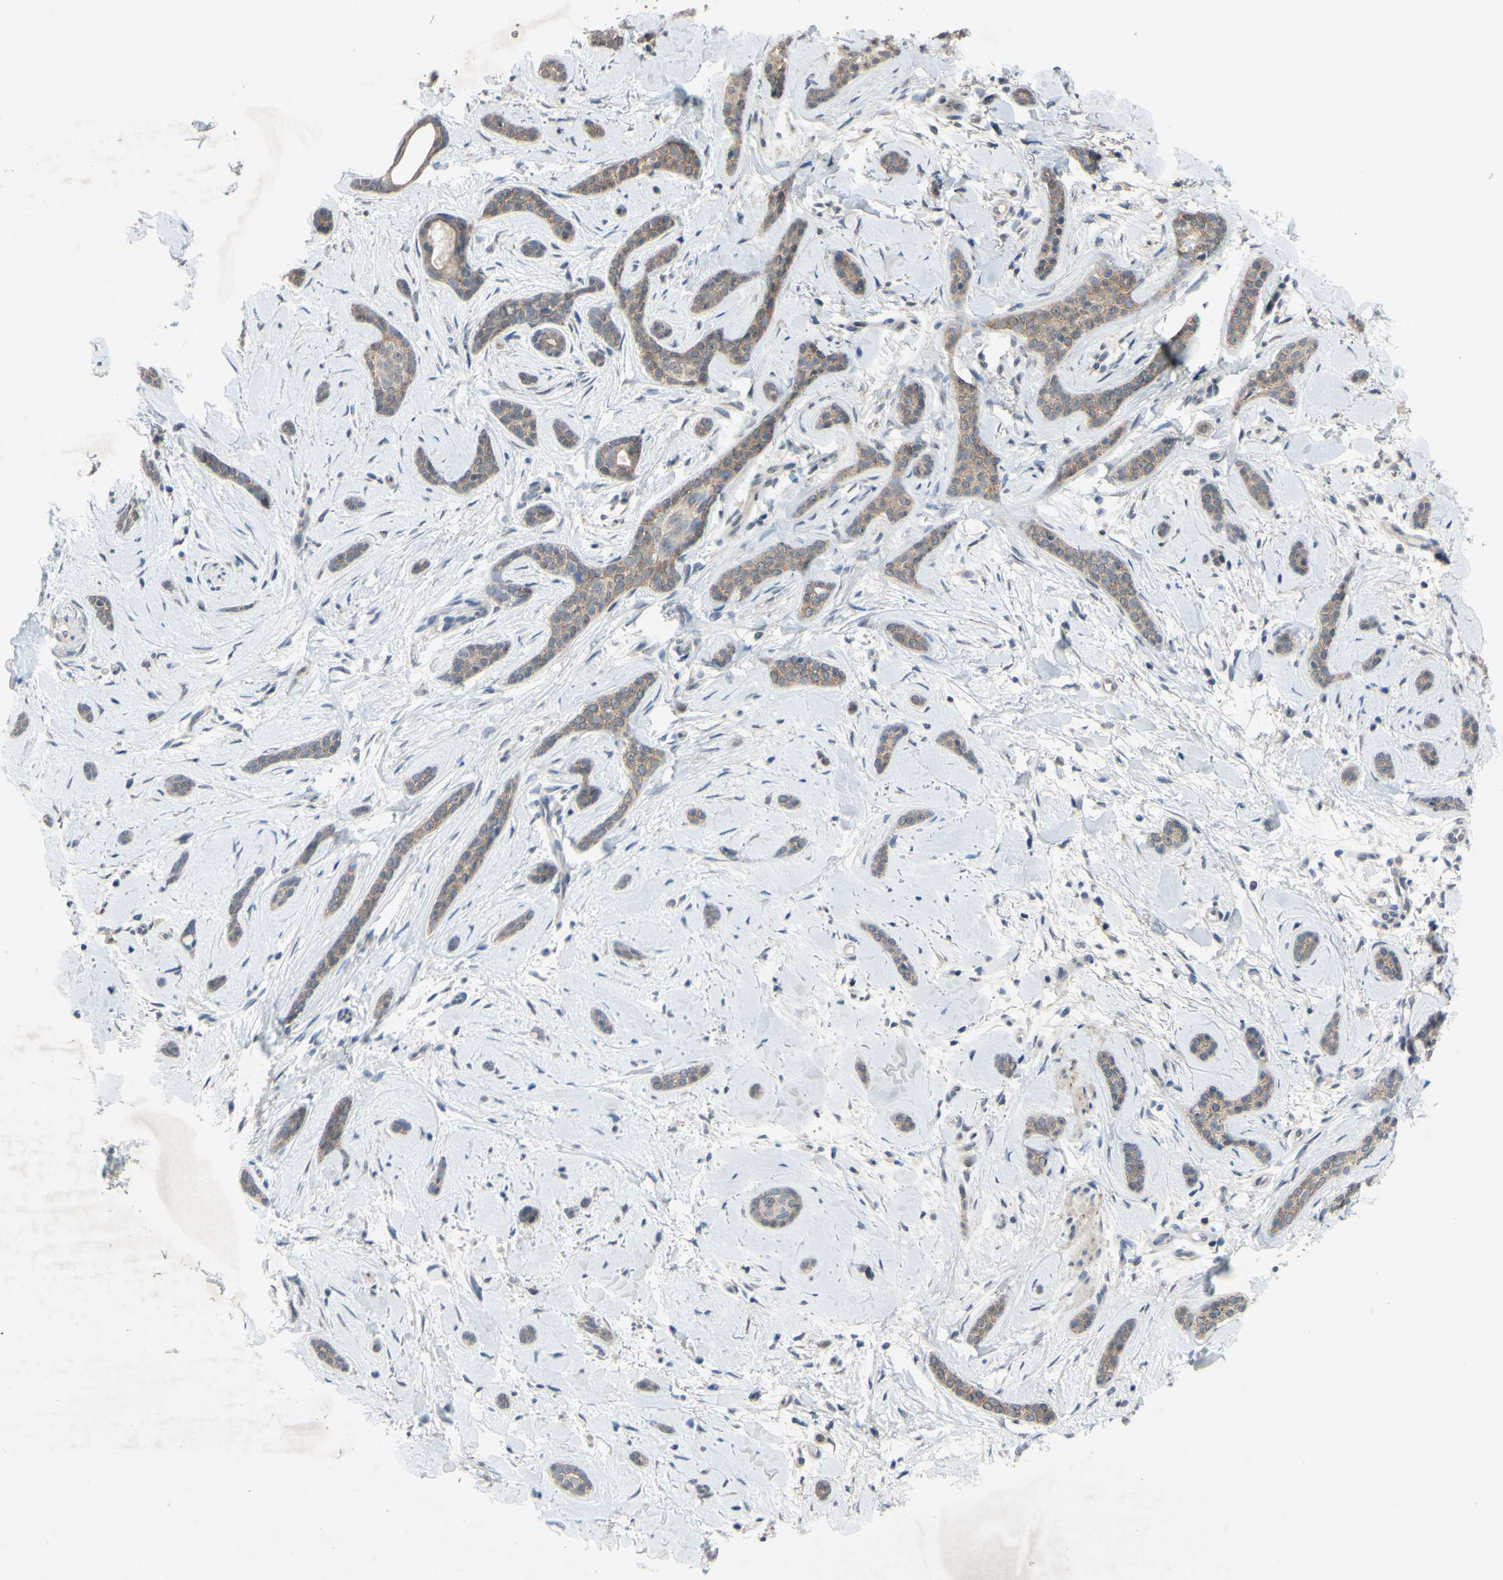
{"staining": {"intensity": "weak", "quantity": ">75%", "location": "cytoplasmic/membranous"}, "tissue": "skin cancer", "cell_type": "Tumor cells", "image_type": "cancer", "snomed": [{"axis": "morphology", "description": "Basal cell carcinoma"}, {"axis": "morphology", "description": "Adnexal tumor, benign"}, {"axis": "topography", "description": "Skin"}], "caption": "Approximately >75% of tumor cells in human skin cancer show weak cytoplasmic/membranous protein expression as visualized by brown immunohistochemical staining.", "gene": "CDCP1", "patient": {"sex": "female", "age": 42}}